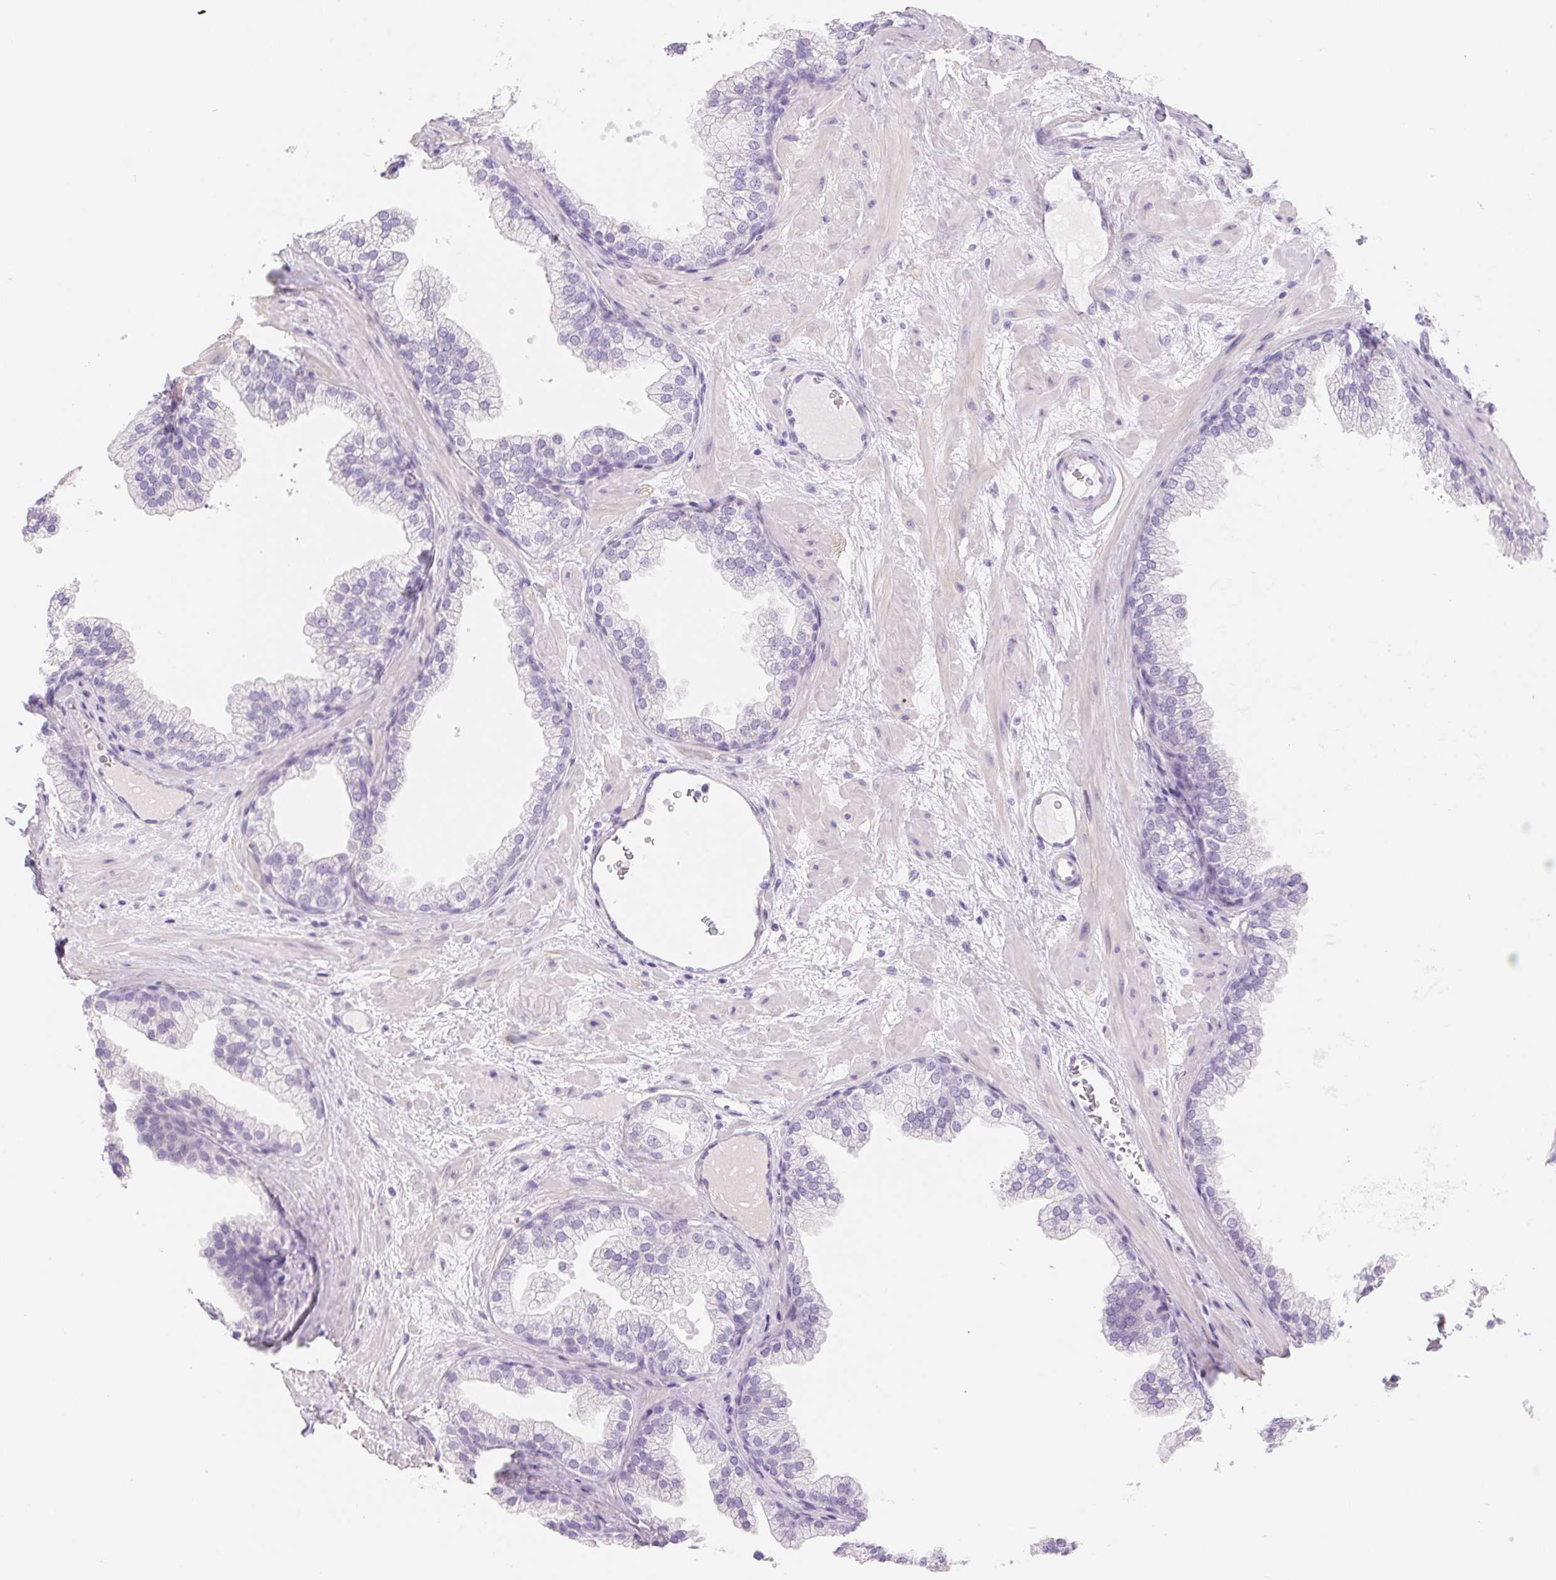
{"staining": {"intensity": "negative", "quantity": "none", "location": "none"}, "tissue": "prostate", "cell_type": "Glandular cells", "image_type": "normal", "snomed": [{"axis": "morphology", "description": "Normal tissue, NOS"}, {"axis": "topography", "description": "Prostate"}], "caption": "High power microscopy photomicrograph of an immunohistochemistry (IHC) micrograph of unremarkable prostate, revealing no significant staining in glandular cells.", "gene": "PNLIP", "patient": {"sex": "male", "age": 37}}